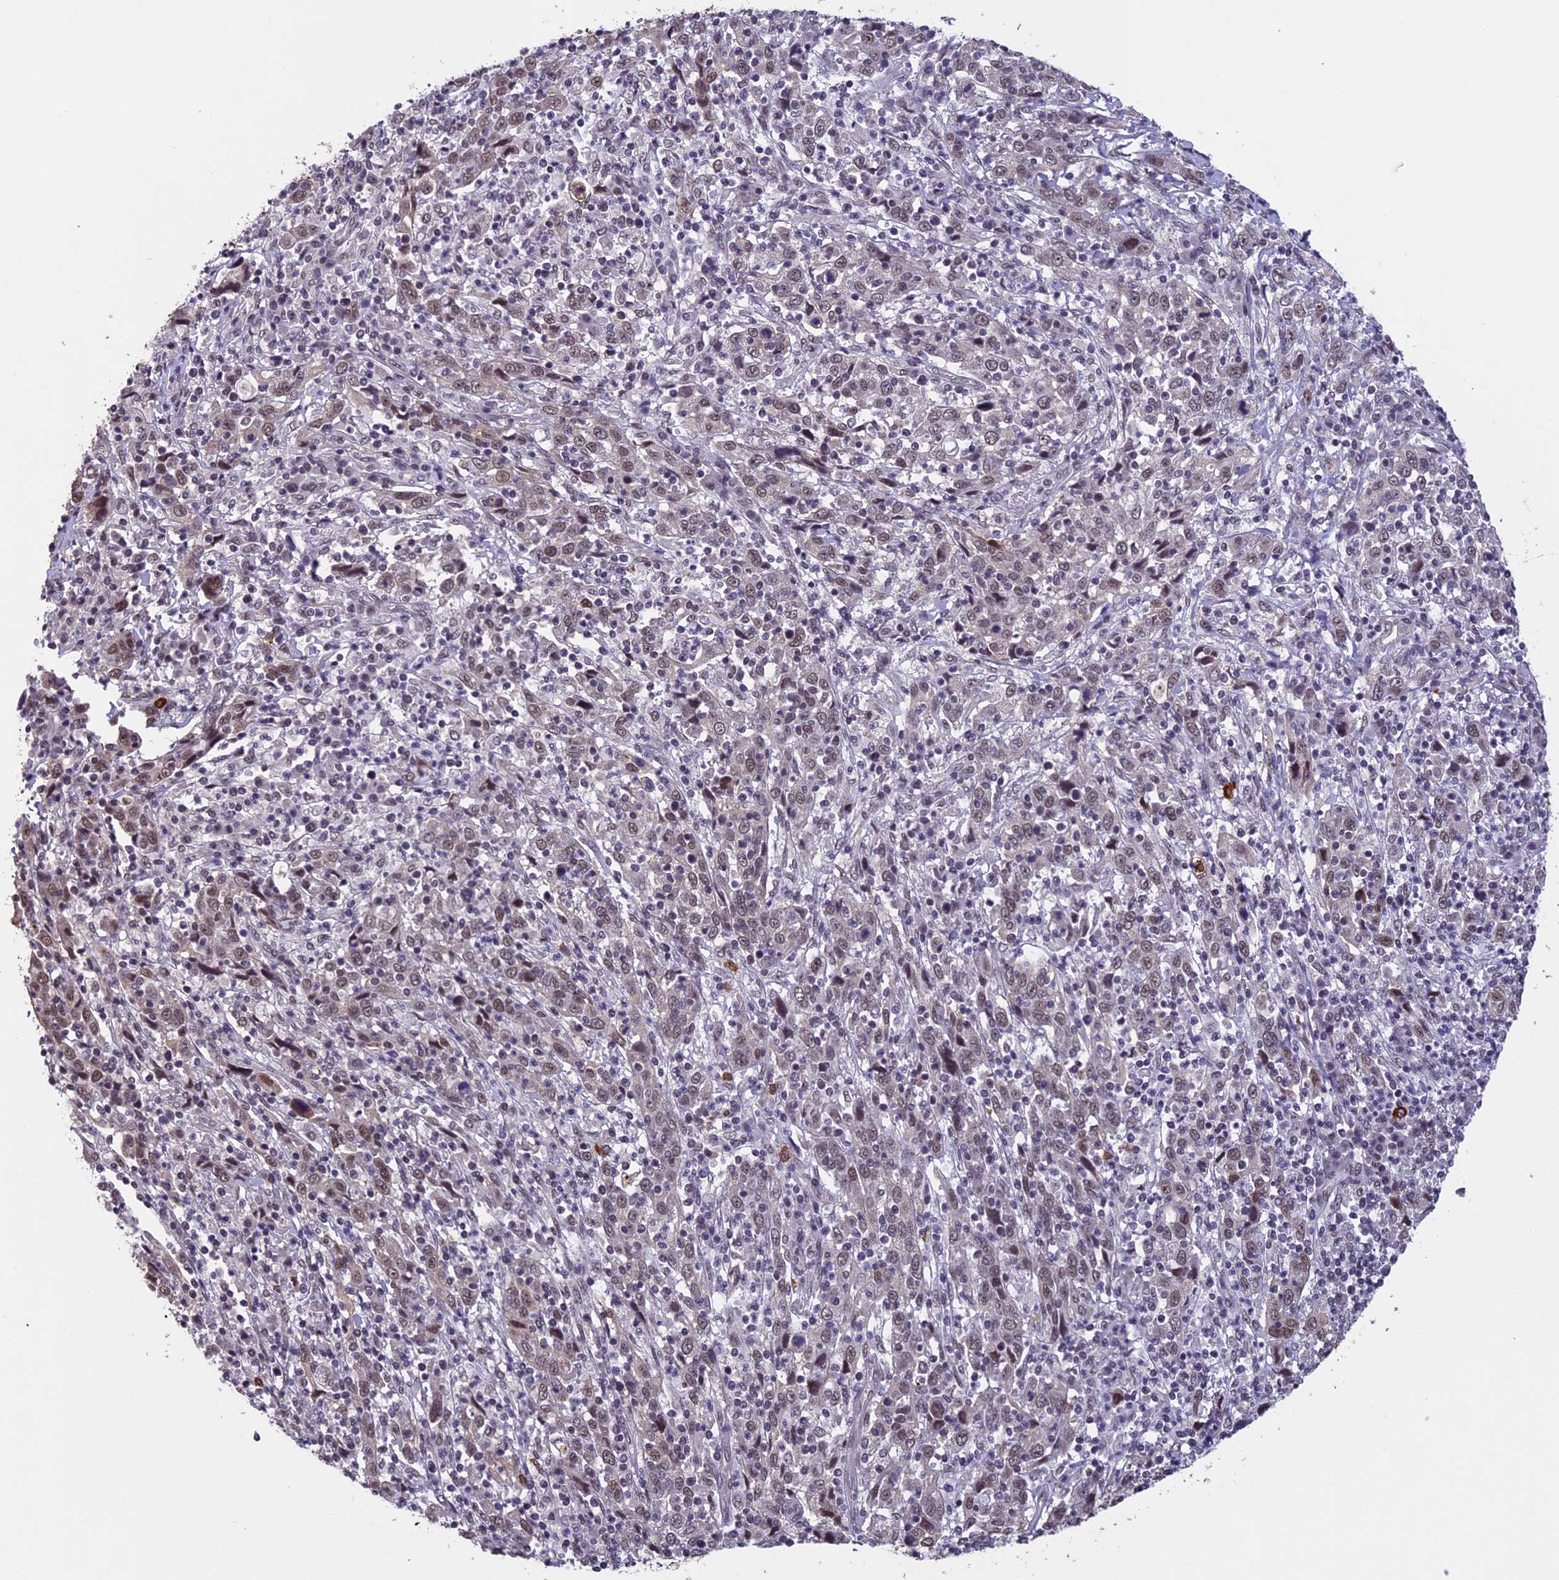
{"staining": {"intensity": "weak", "quantity": ">75%", "location": "nuclear"}, "tissue": "cervical cancer", "cell_type": "Tumor cells", "image_type": "cancer", "snomed": [{"axis": "morphology", "description": "Squamous cell carcinoma, NOS"}, {"axis": "topography", "description": "Cervix"}], "caption": "Protein analysis of cervical squamous cell carcinoma tissue shows weak nuclear staining in about >75% of tumor cells. (Stains: DAB (3,3'-diaminobenzidine) in brown, nuclei in blue, Microscopy: brightfield microscopy at high magnification).", "gene": "RNF40", "patient": {"sex": "female", "age": 46}}